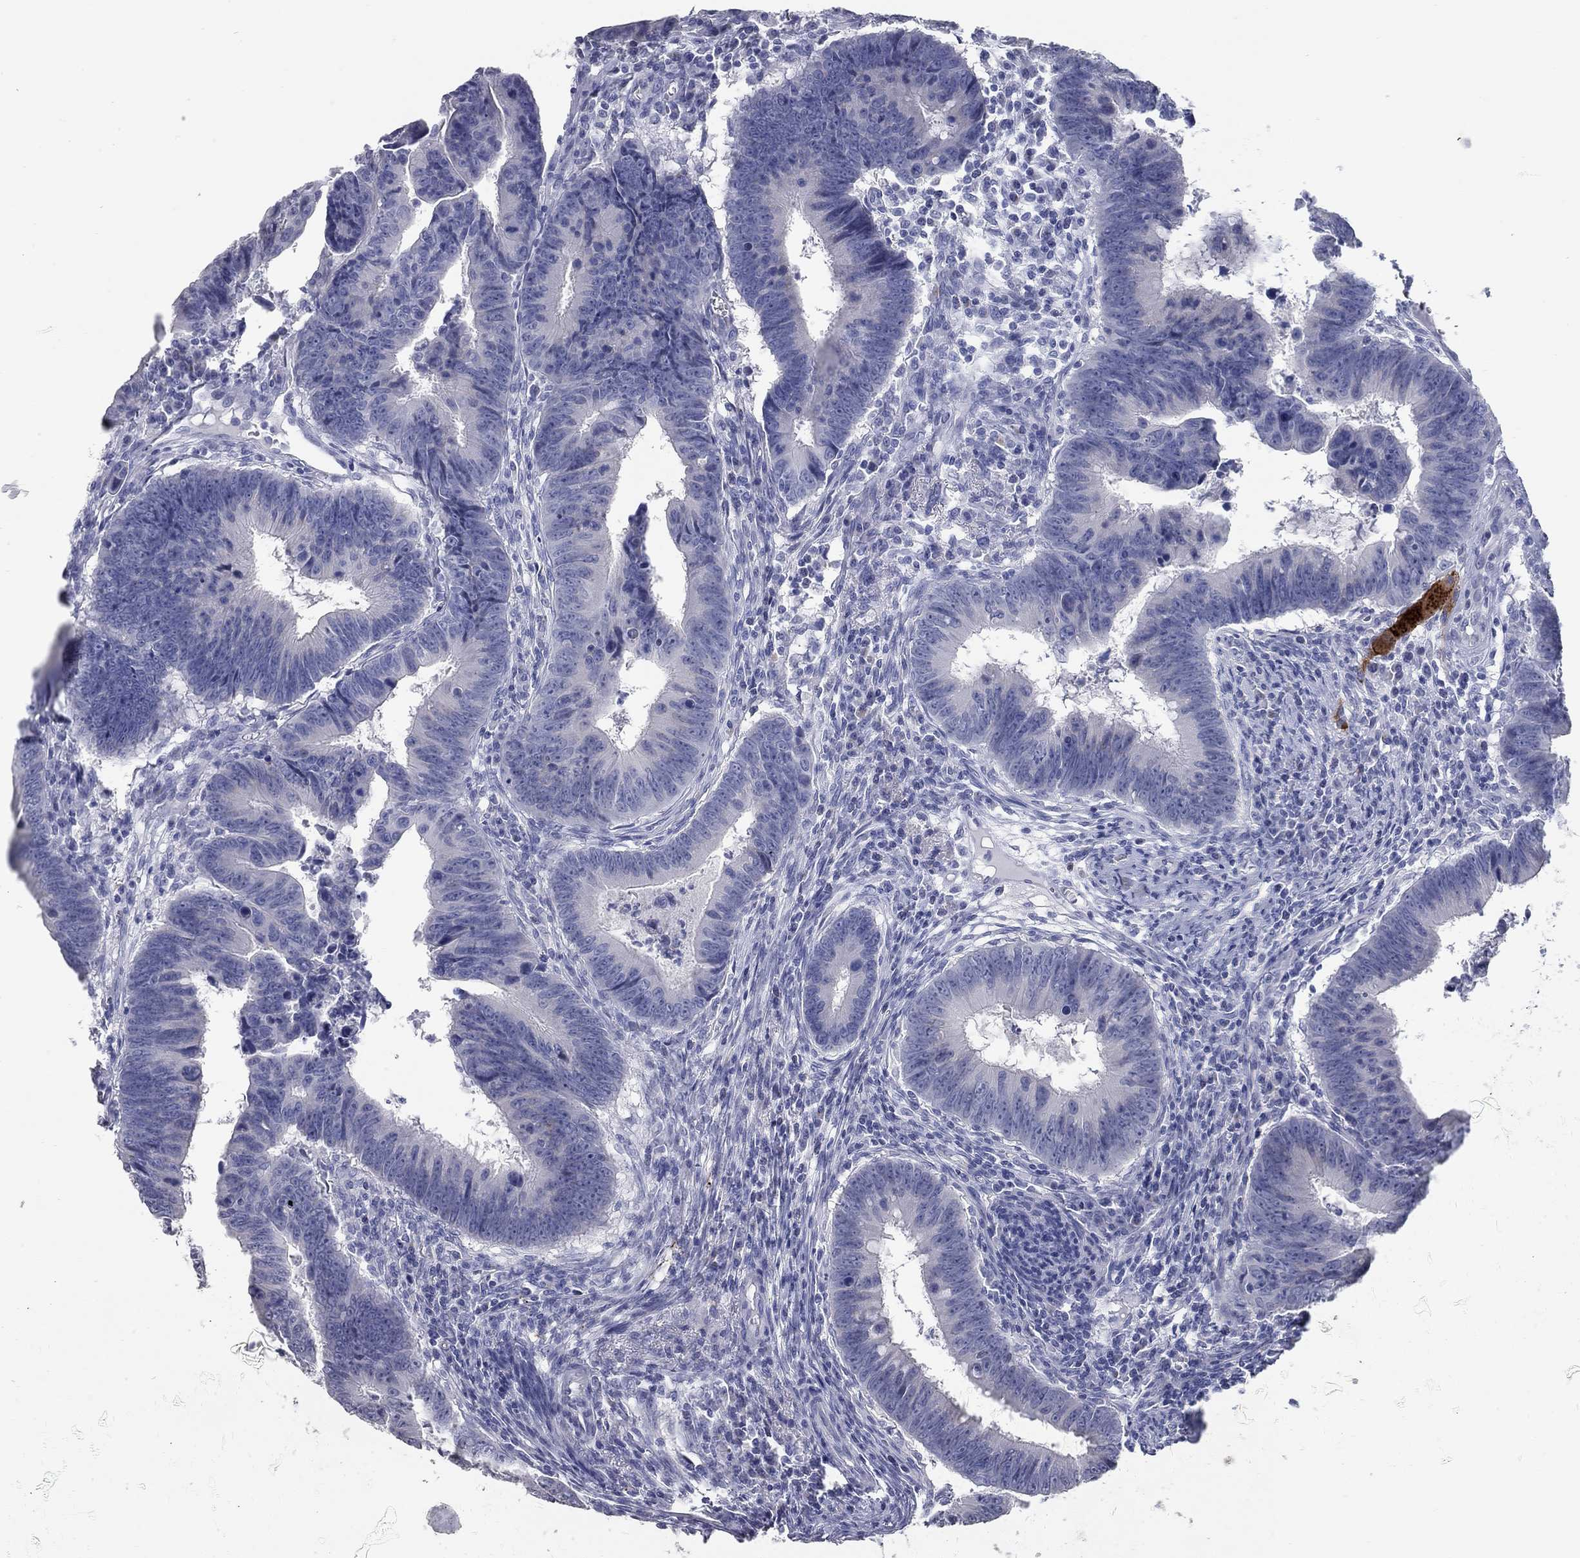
{"staining": {"intensity": "negative", "quantity": "none", "location": "none"}, "tissue": "colorectal cancer", "cell_type": "Tumor cells", "image_type": "cancer", "snomed": [{"axis": "morphology", "description": "Adenocarcinoma, NOS"}, {"axis": "topography", "description": "Colon"}], "caption": "Colorectal adenocarcinoma was stained to show a protein in brown. There is no significant positivity in tumor cells.", "gene": "TAC1", "patient": {"sex": "female", "age": 87}}